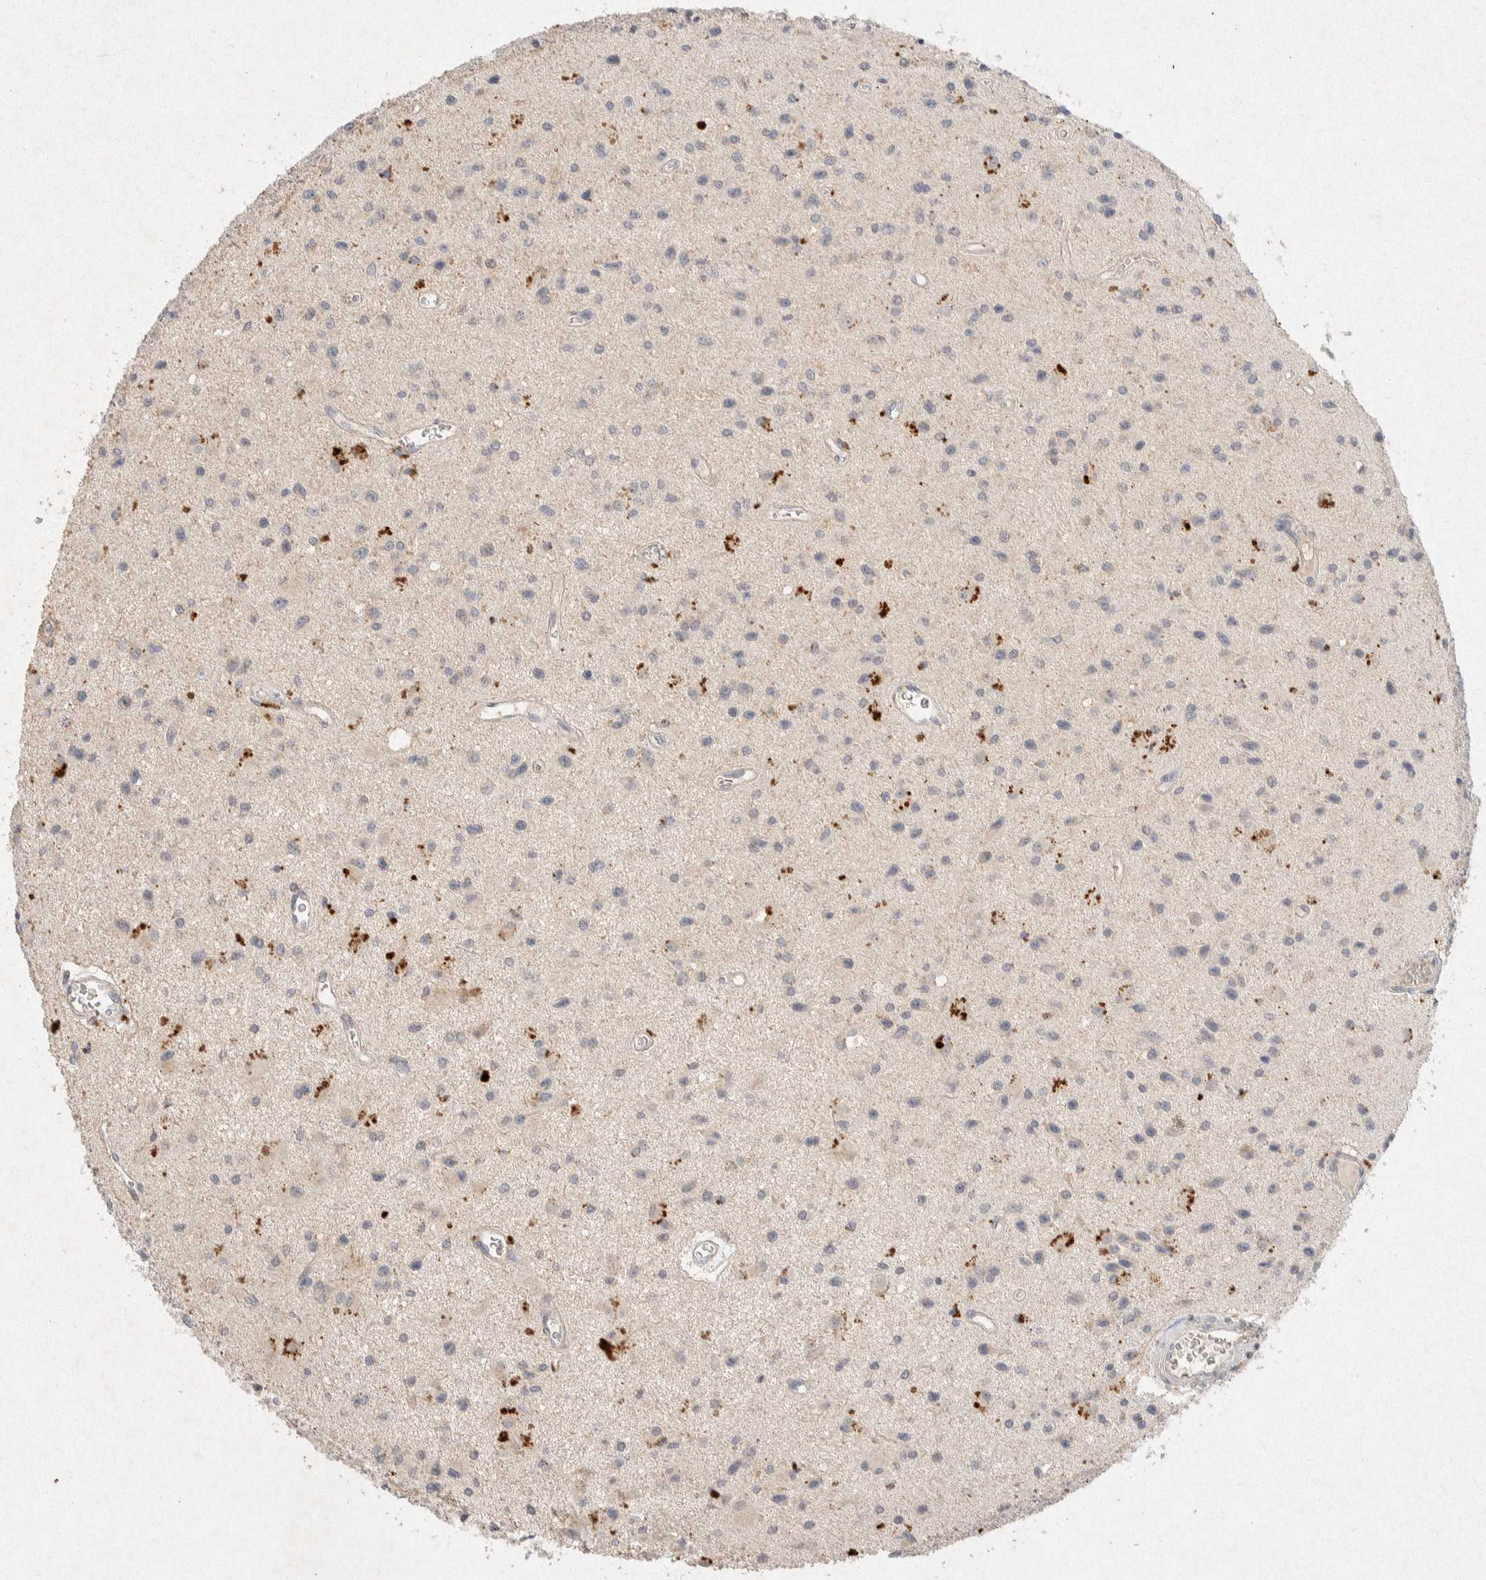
{"staining": {"intensity": "weak", "quantity": "<25%", "location": "cytoplasmic/membranous"}, "tissue": "glioma", "cell_type": "Tumor cells", "image_type": "cancer", "snomed": [{"axis": "morphology", "description": "Glioma, malignant, Low grade"}, {"axis": "topography", "description": "Brain"}], "caption": "This is an IHC image of human low-grade glioma (malignant). There is no expression in tumor cells.", "gene": "GNAI1", "patient": {"sex": "male", "age": 58}}